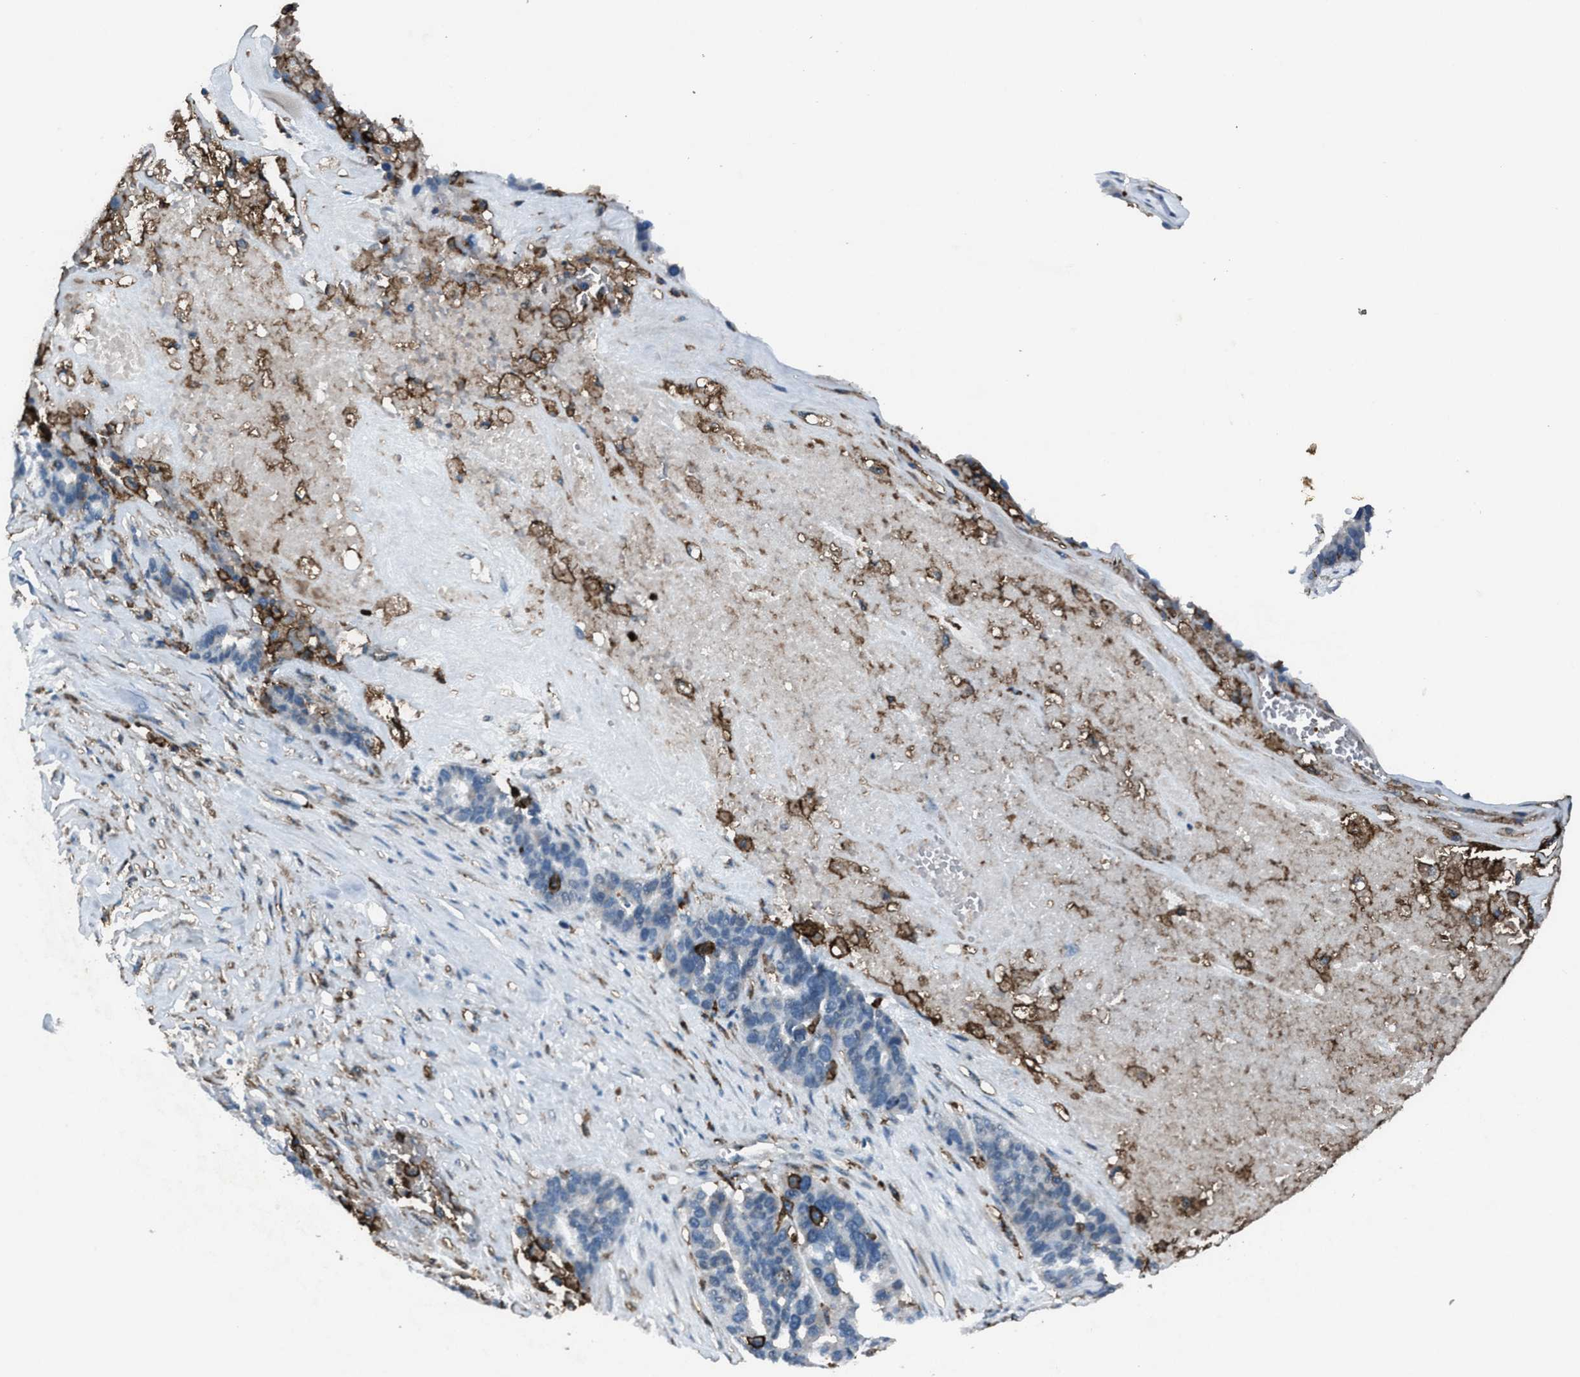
{"staining": {"intensity": "negative", "quantity": "none", "location": "none"}, "tissue": "ovarian cancer", "cell_type": "Tumor cells", "image_type": "cancer", "snomed": [{"axis": "morphology", "description": "Cystadenocarcinoma, serous, NOS"}, {"axis": "topography", "description": "Ovary"}], "caption": "Ovarian cancer stained for a protein using IHC shows no expression tumor cells.", "gene": "FCER1G", "patient": {"sex": "female", "age": 59}}